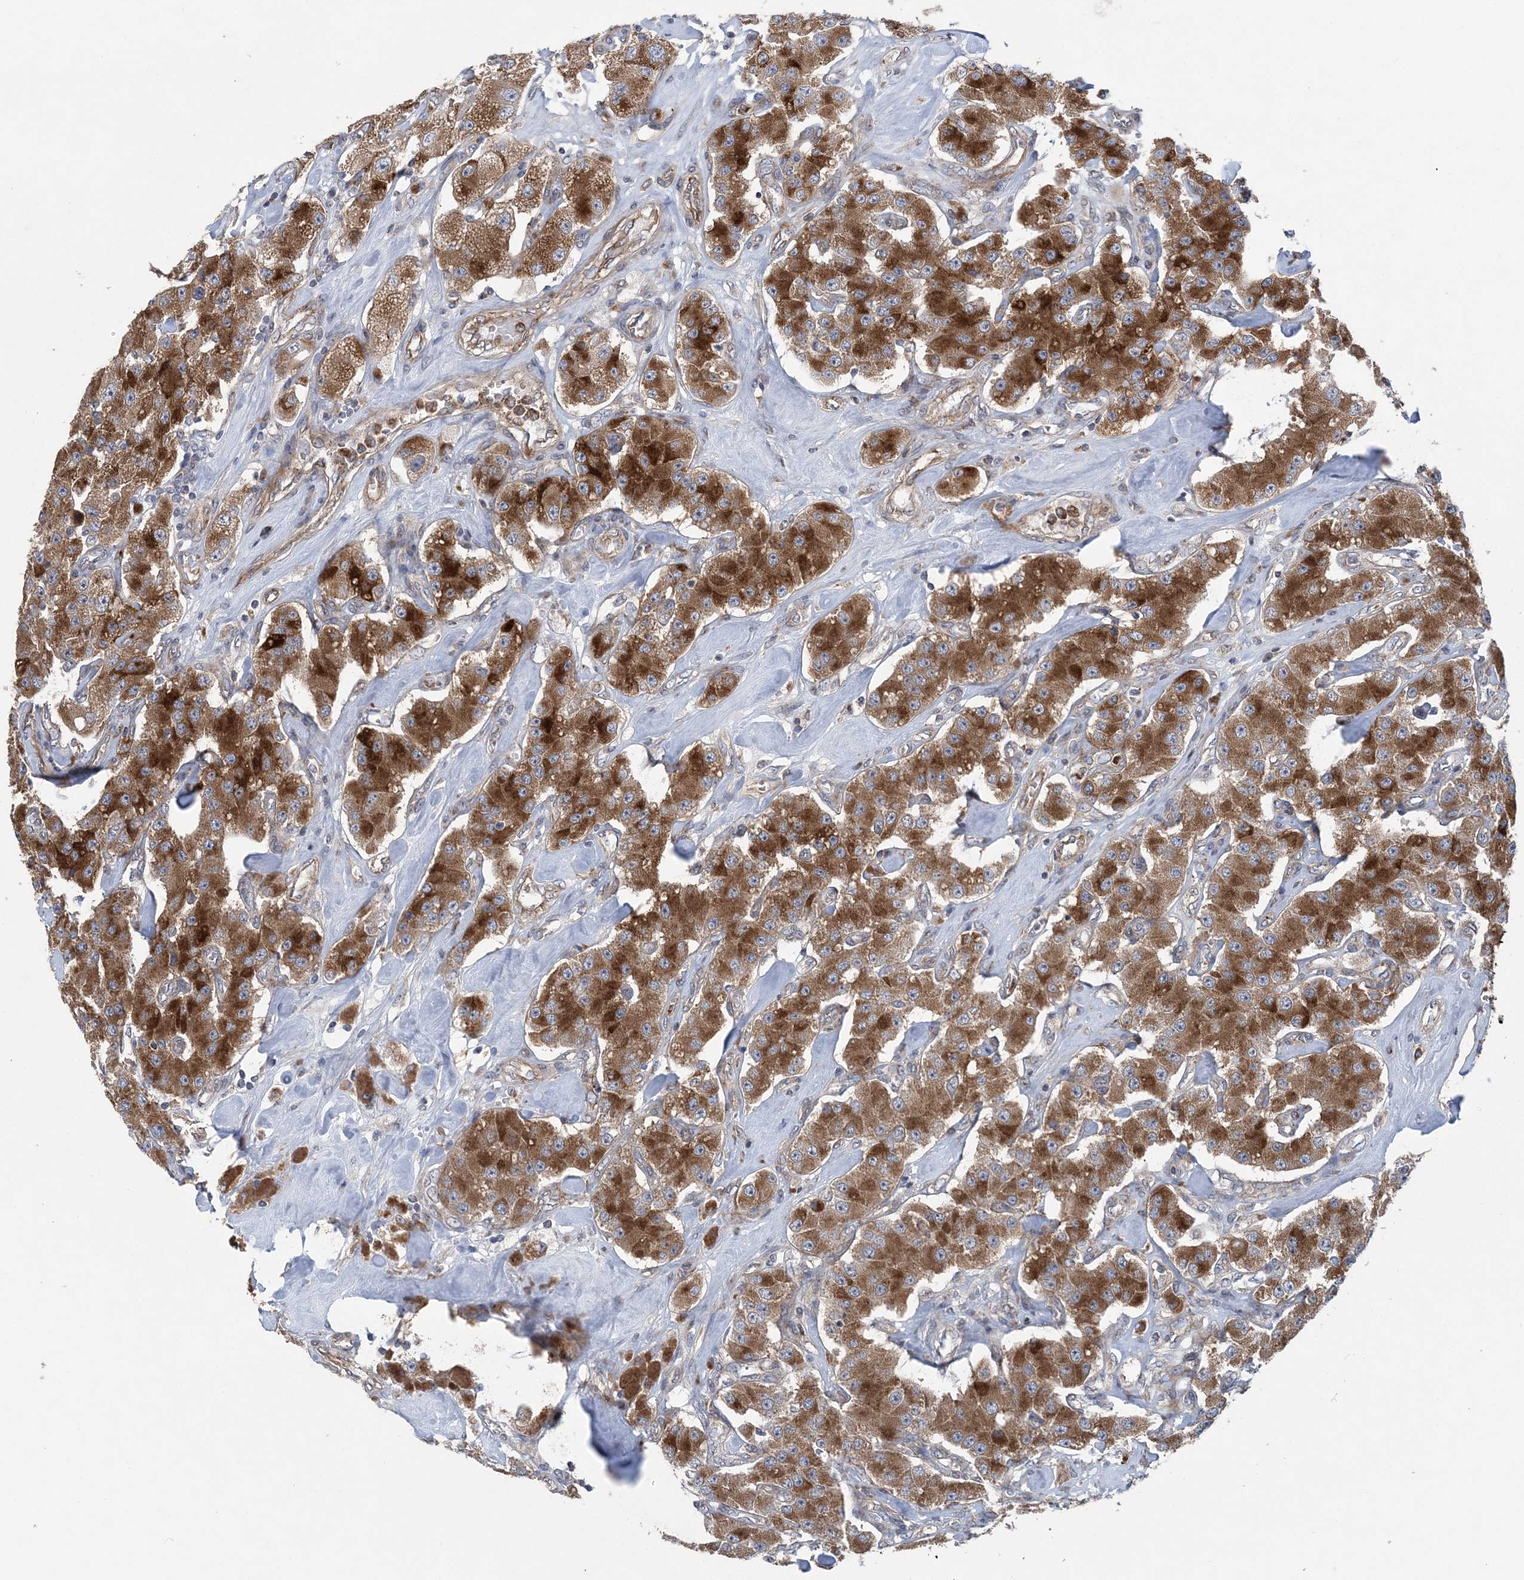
{"staining": {"intensity": "strong", "quantity": ">75%", "location": "cytoplasmic/membranous"}, "tissue": "carcinoid", "cell_type": "Tumor cells", "image_type": "cancer", "snomed": [{"axis": "morphology", "description": "Carcinoid, malignant, NOS"}, {"axis": "topography", "description": "Pancreas"}], "caption": "Carcinoid stained with DAB IHC exhibits high levels of strong cytoplasmic/membranous positivity in about >75% of tumor cells.", "gene": "PTTG1IP", "patient": {"sex": "male", "age": 41}}